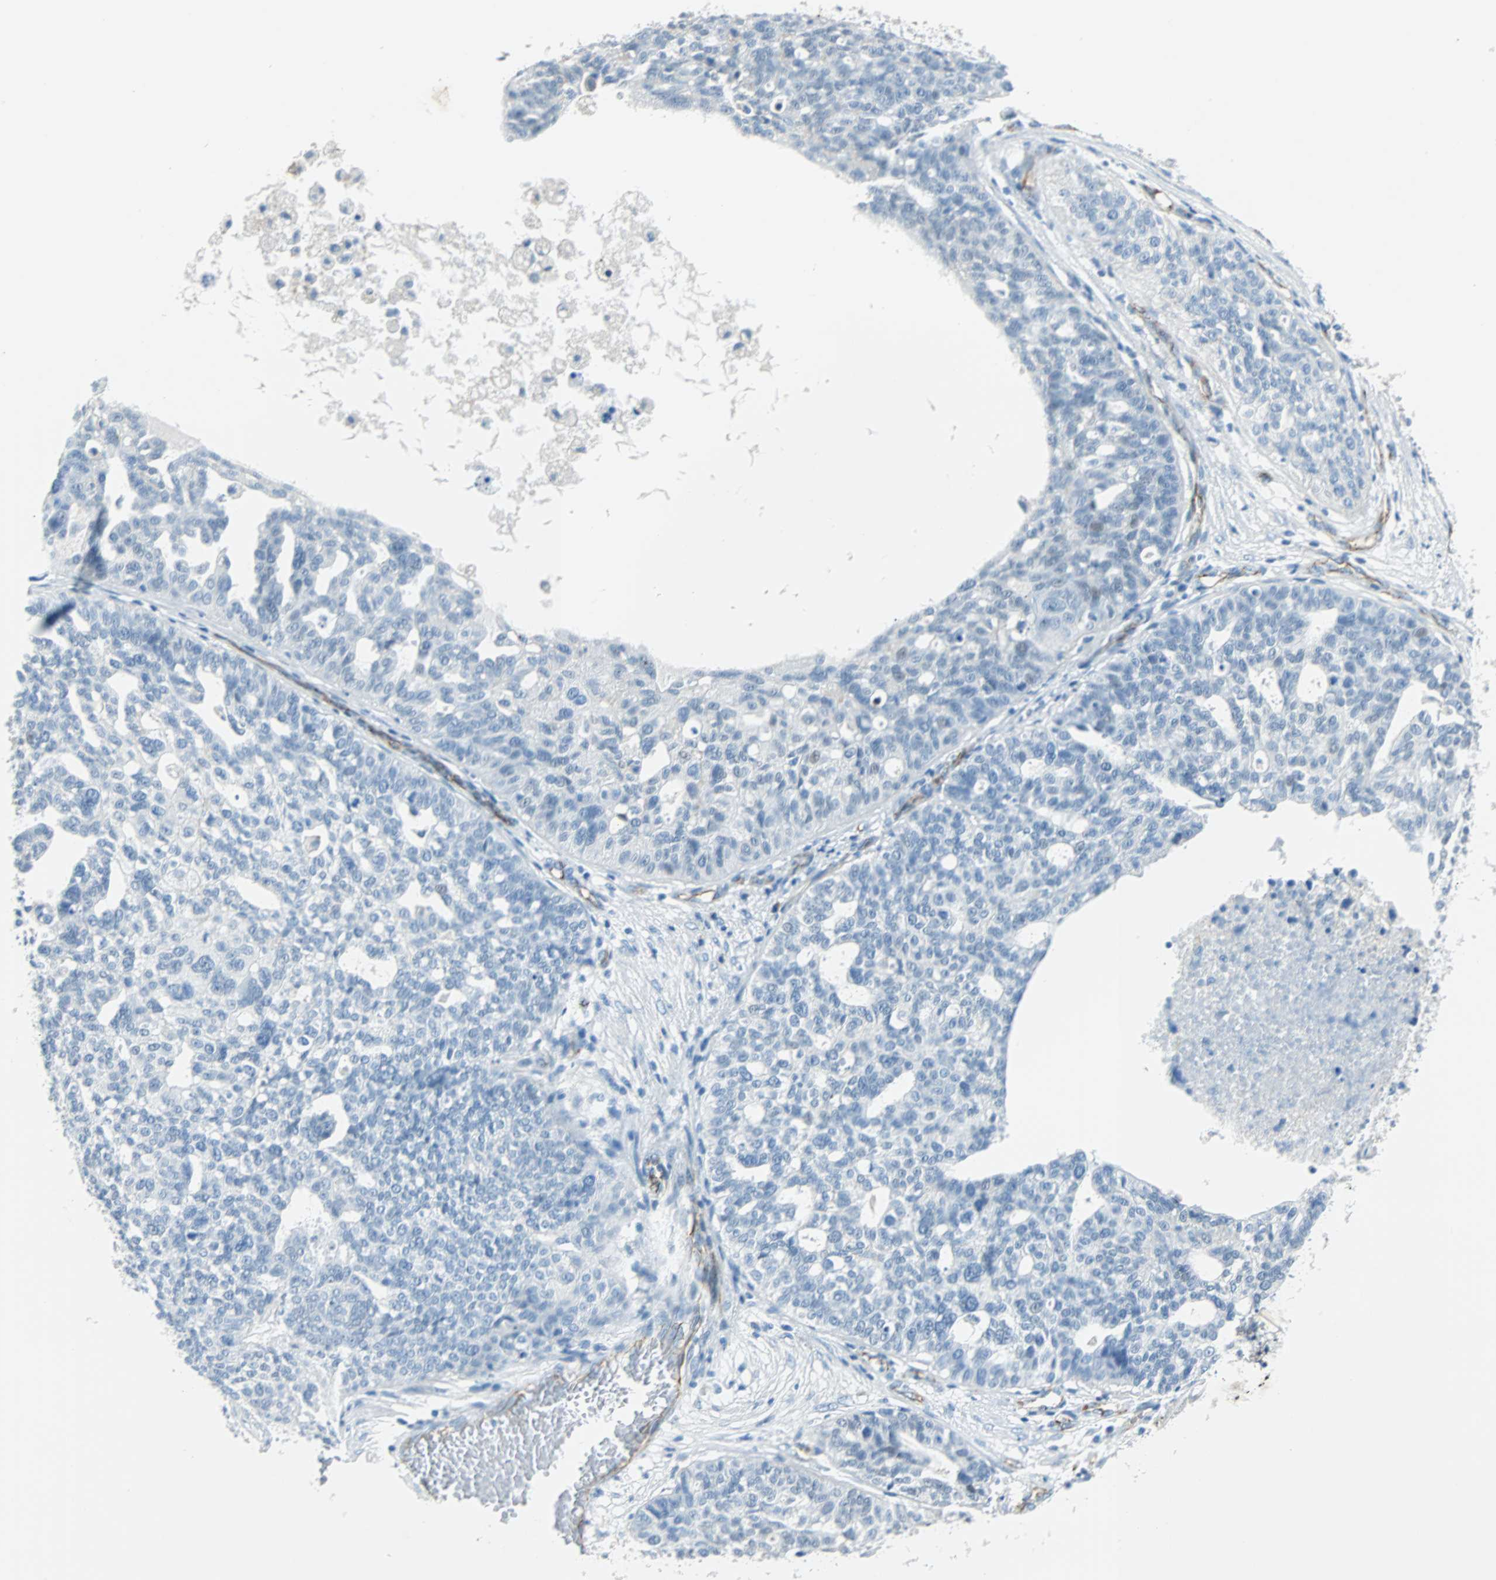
{"staining": {"intensity": "weak", "quantity": "<25%", "location": "cytoplasmic/membranous"}, "tissue": "ovarian cancer", "cell_type": "Tumor cells", "image_type": "cancer", "snomed": [{"axis": "morphology", "description": "Cystadenocarcinoma, serous, NOS"}, {"axis": "topography", "description": "Ovary"}], "caption": "Tumor cells are negative for protein expression in human ovarian cancer (serous cystadenocarcinoma). (Stains: DAB immunohistochemistry with hematoxylin counter stain, Microscopy: brightfield microscopy at high magnification).", "gene": "VPS9D1", "patient": {"sex": "female", "age": 59}}